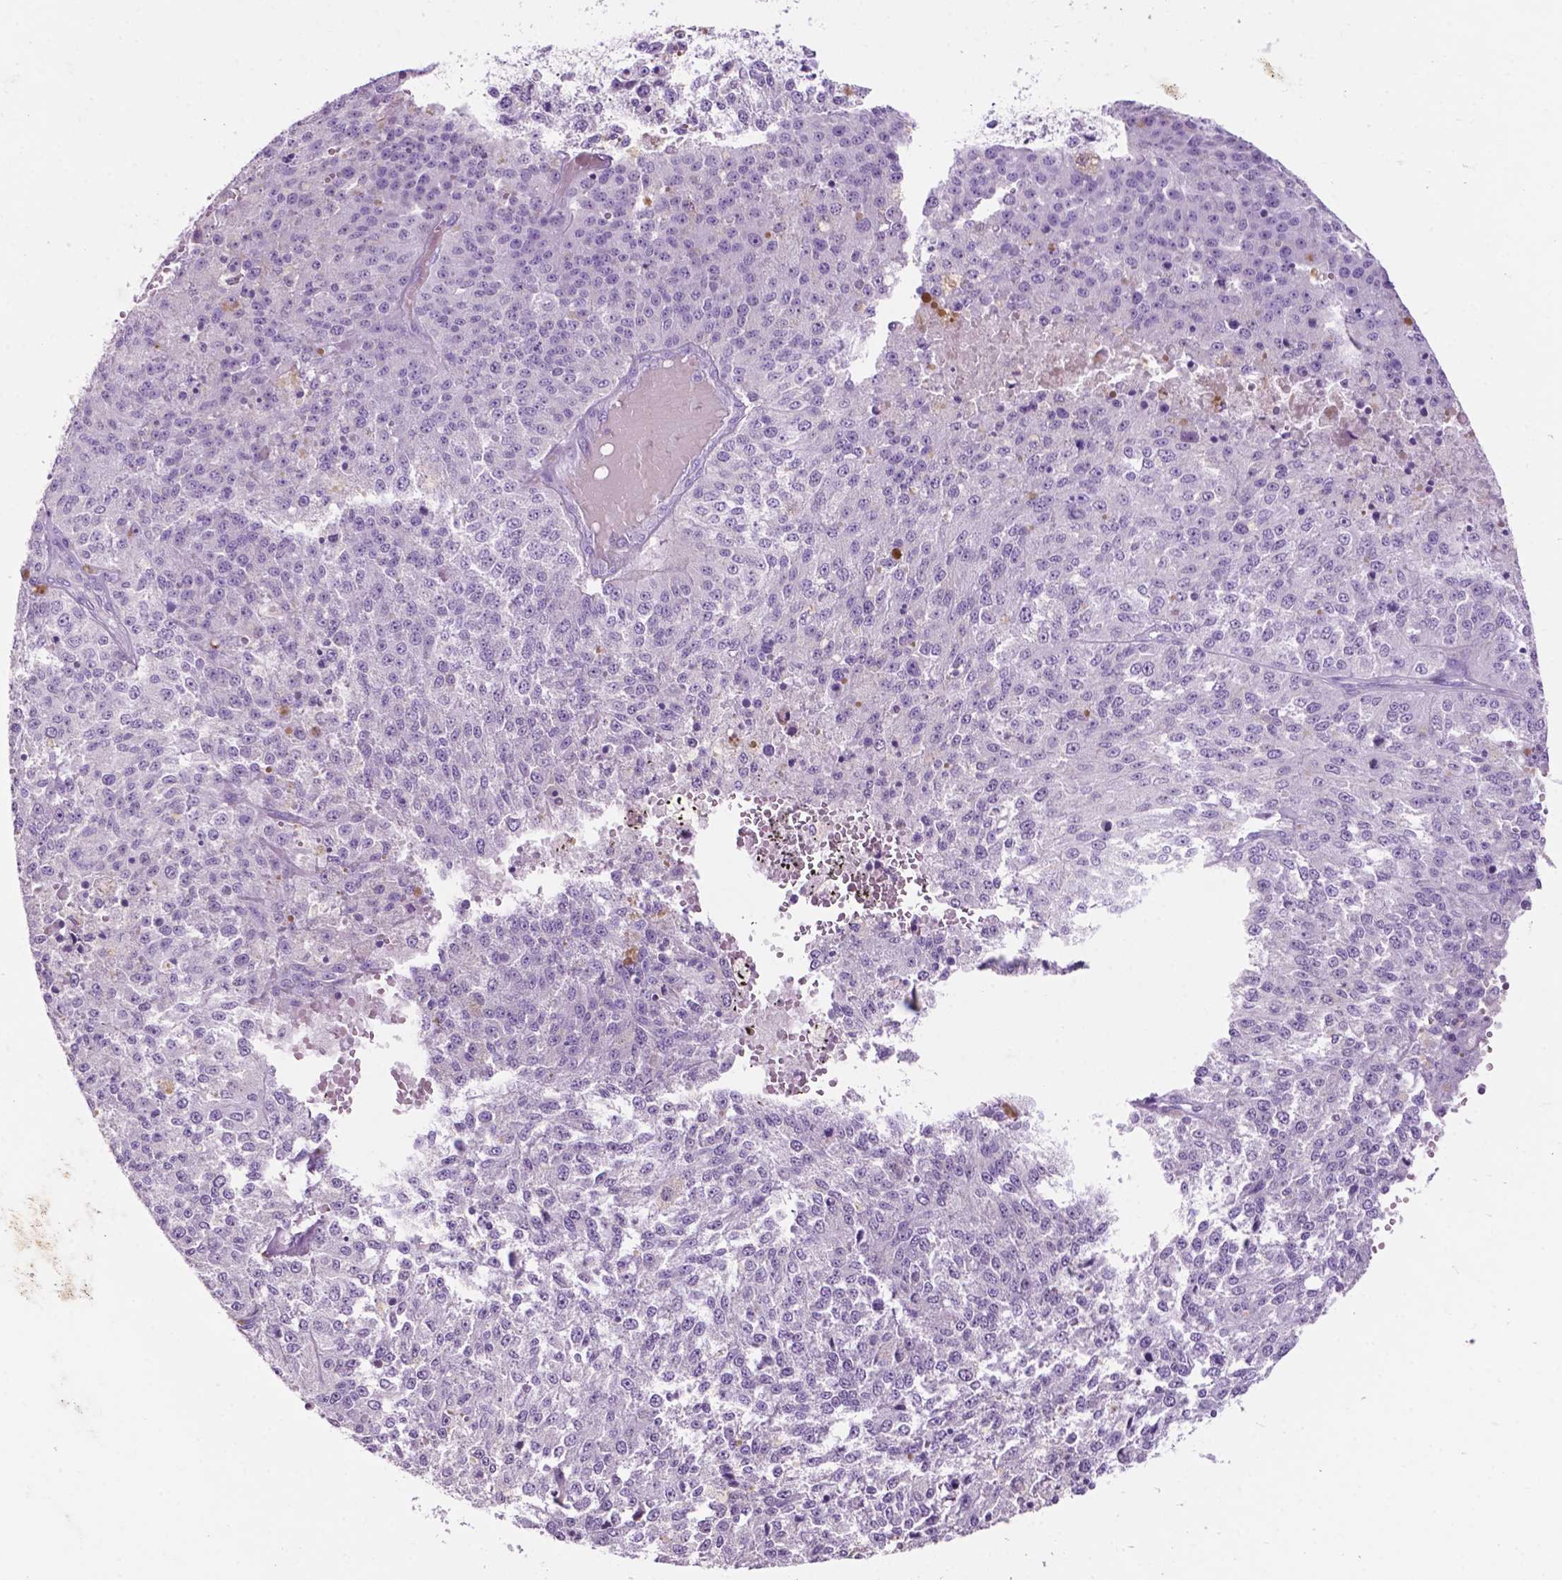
{"staining": {"intensity": "negative", "quantity": "none", "location": "none"}, "tissue": "melanoma", "cell_type": "Tumor cells", "image_type": "cancer", "snomed": [{"axis": "morphology", "description": "Malignant melanoma, Metastatic site"}, {"axis": "topography", "description": "Lymph node"}], "caption": "This is a image of IHC staining of malignant melanoma (metastatic site), which shows no positivity in tumor cells. (IHC, brightfield microscopy, high magnification).", "gene": "PHGR1", "patient": {"sex": "female", "age": 64}}